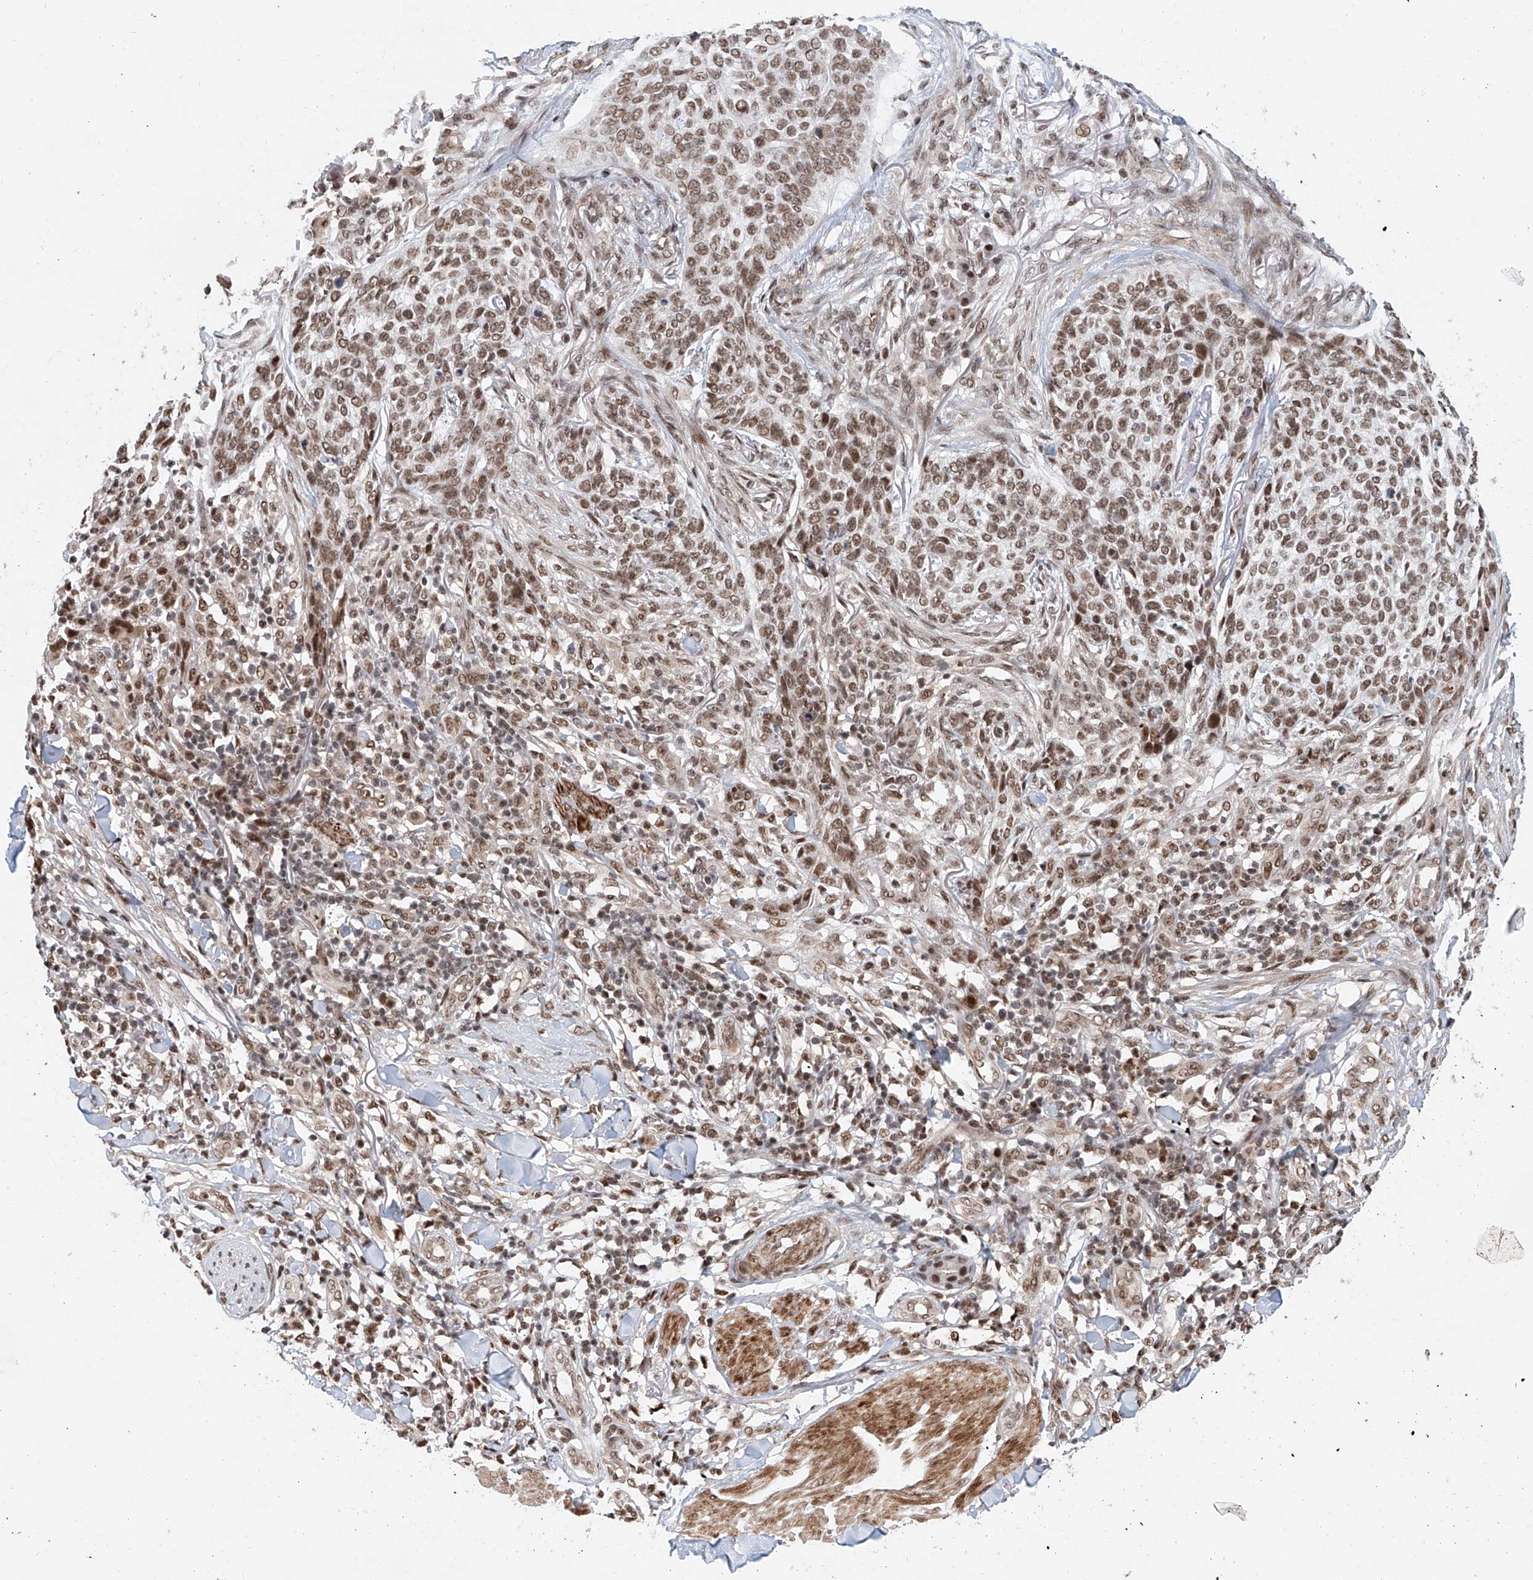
{"staining": {"intensity": "moderate", "quantity": ">75%", "location": "nuclear"}, "tissue": "skin cancer", "cell_type": "Tumor cells", "image_type": "cancer", "snomed": [{"axis": "morphology", "description": "Basal cell carcinoma"}, {"axis": "topography", "description": "Skin"}], "caption": "Skin cancer (basal cell carcinoma) stained with immunohistochemistry (IHC) reveals moderate nuclear staining in about >75% of tumor cells.", "gene": "ZNF470", "patient": {"sex": "female", "age": 64}}